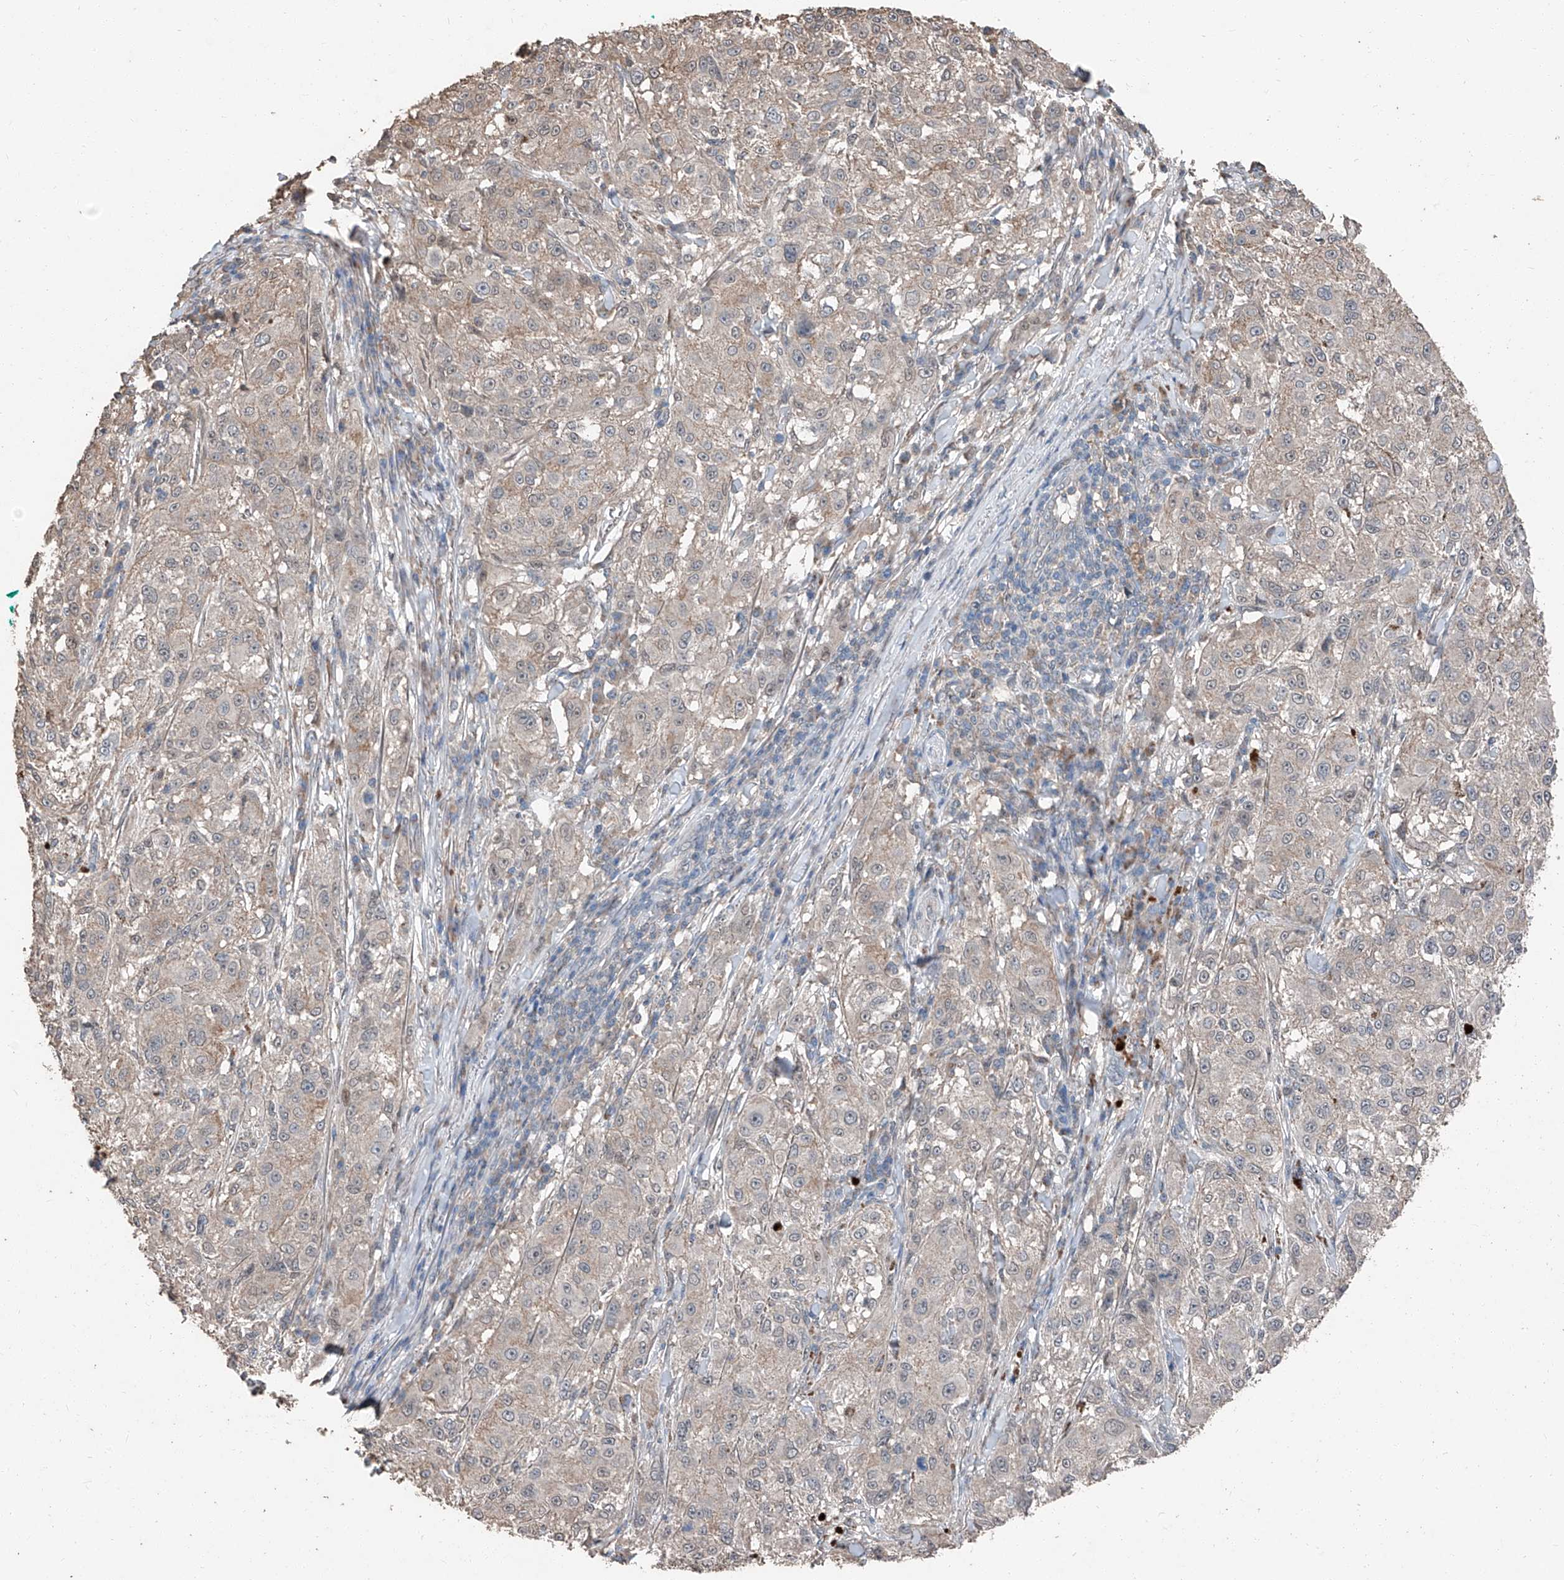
{"staining": {"intensity": "negative", "quantity": "none", "location": "none"}, "tissue": "melanoma", "cell_type": "Tumor cells", "image_type": "cancer", "snomed": [{"axis": "morphology", "description": "Necrosis, NOS"}, {"axis": "morphology", "description": "Malignant melanoma, NOS"}, {"axis": "topography", "description": "Skin"}], "caption": "Protein analysis of melanoma shows no significant expression in tumor cells. (IHC, brightfield microscopy, high magnification).", "gene": "MAMLD1", "patient": {"sex": "female", "age": 87}}